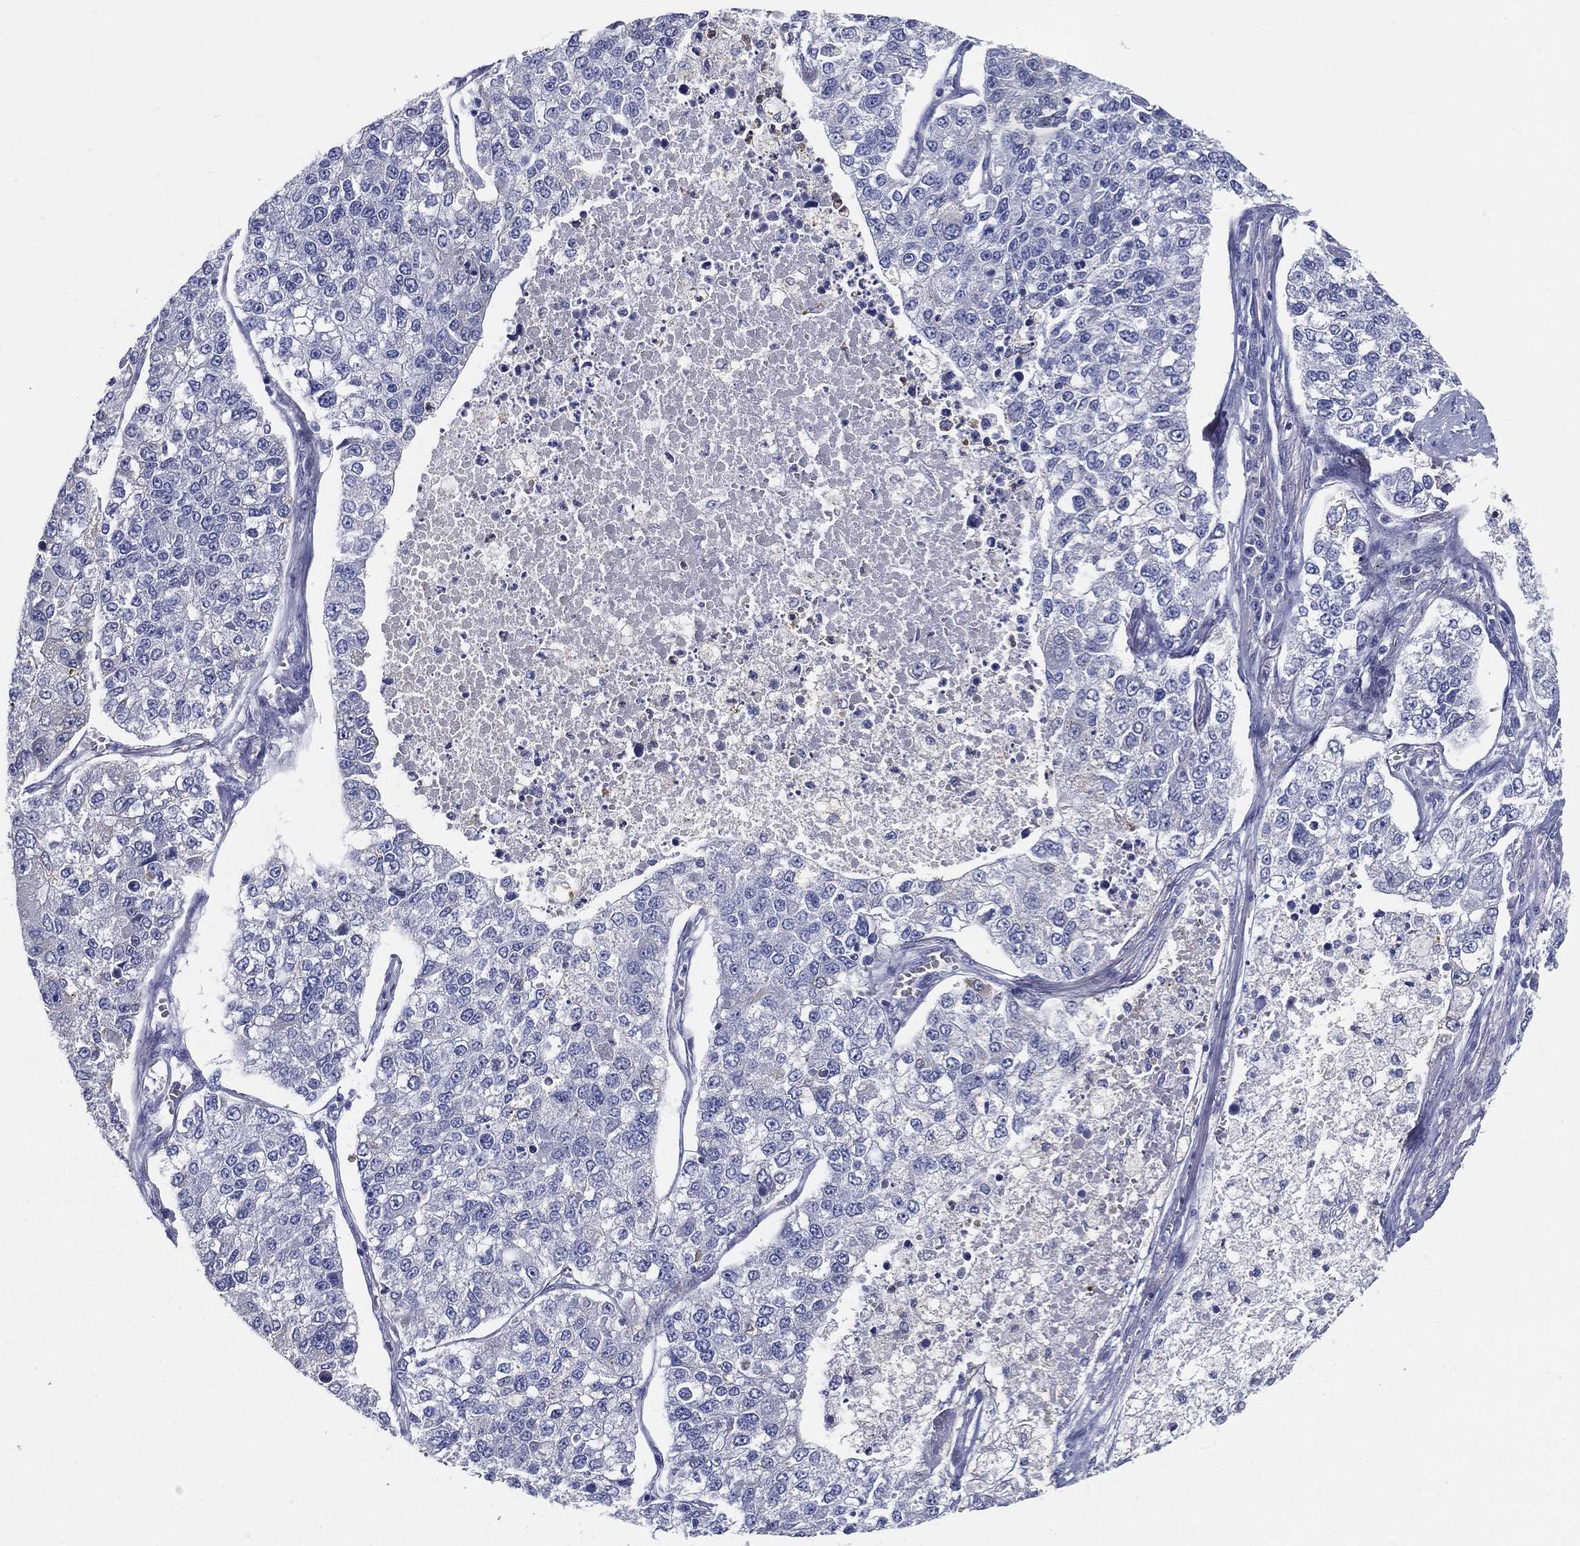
{"staining": {"intensity": "negative", "quantity": "none", "location": "none"}, "tissue": "lung cancer", "cell_type": "Tumor cells", "image_type": "cancer", "snomed": [{"axis": "morphology", "description": "Adenocarcinoma, NOS"}, {"axis": "topography", "description": "Lung"}], "caption": "Human lung adenocarcinoma stained for a protein using immunohistochemistry reveals no positivity in tumor cells.", "gene": "STS", "patient": {"sex": "male", "age": 49}}